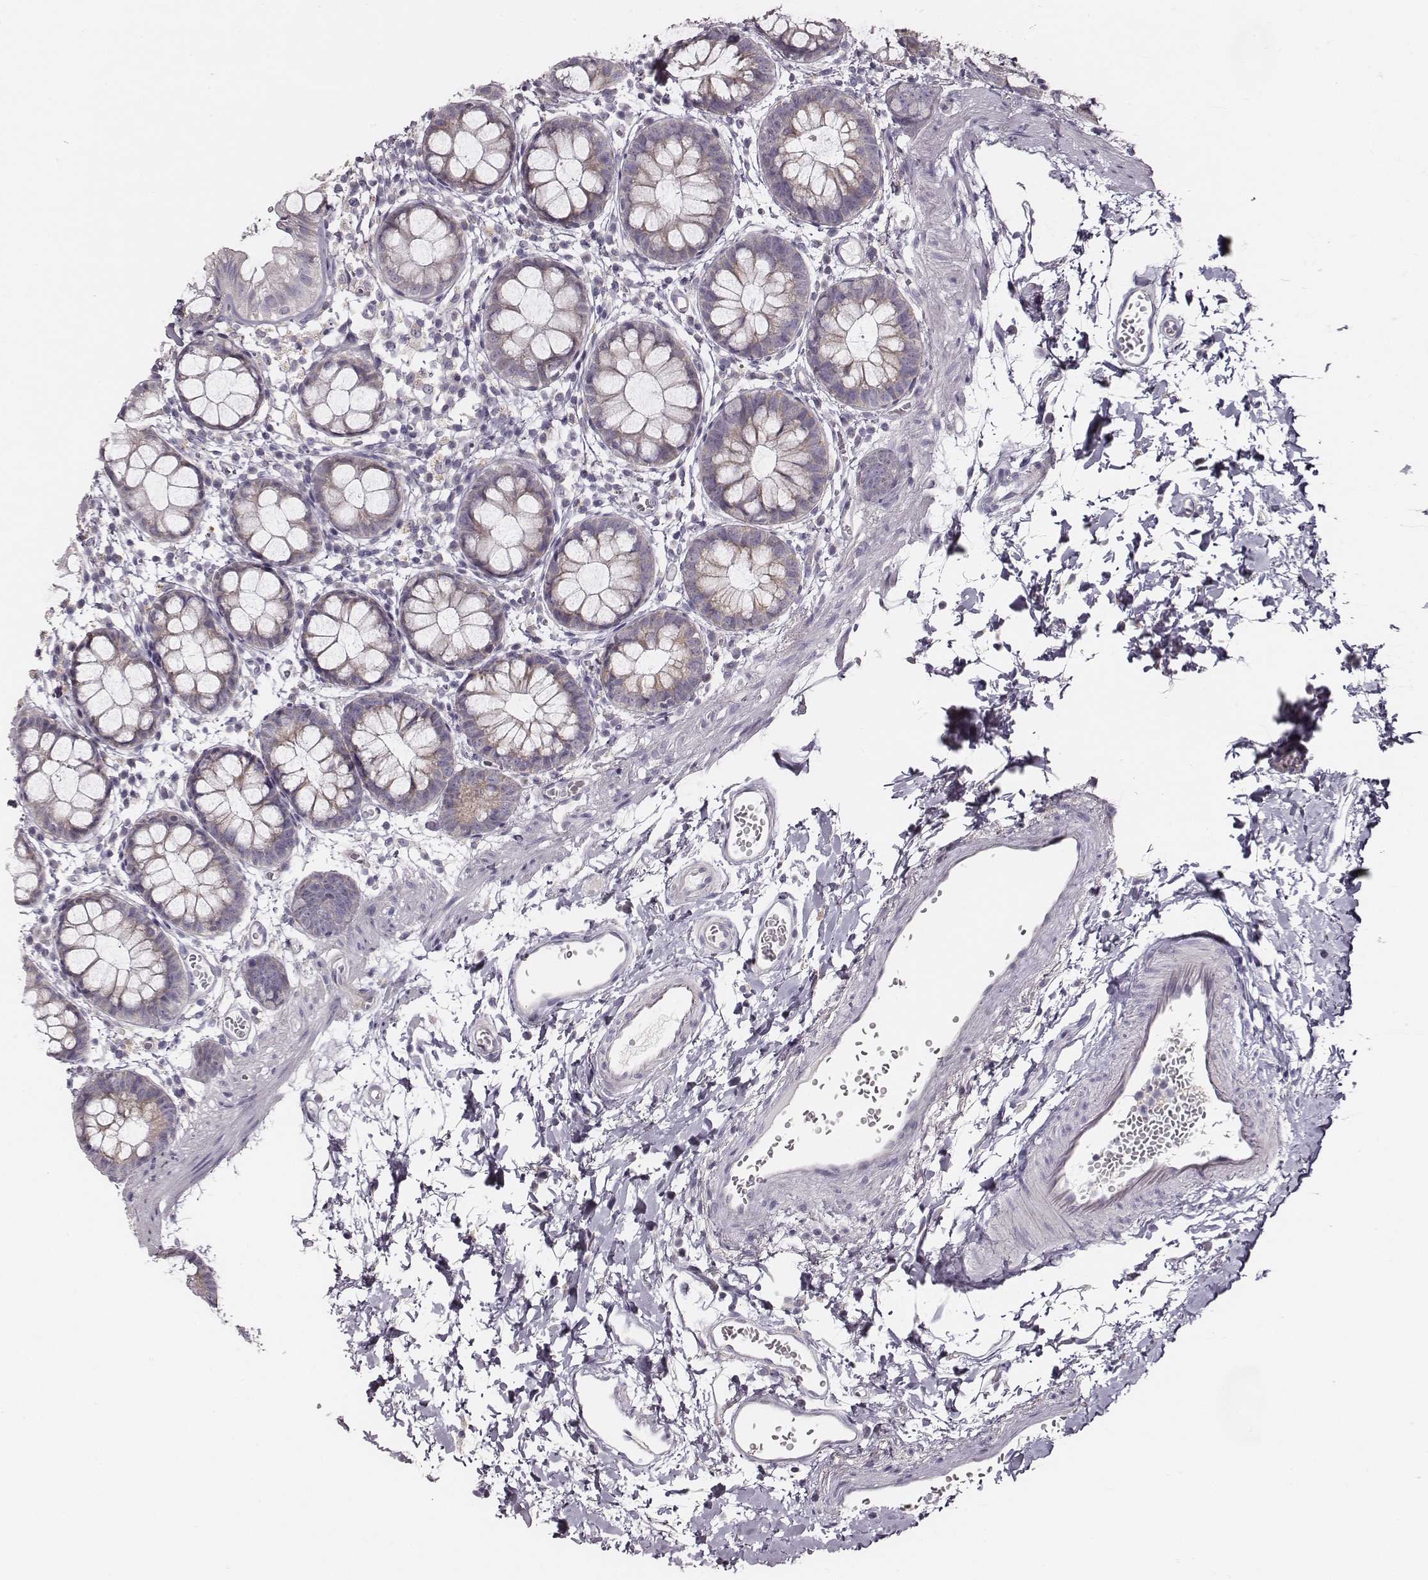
{"staining": {"intensity": "negative", "quantity": "none", "location": "none"}, "tissue": "rectum", "cell_type": "Glandular cells", "image_type": "normal", "snomed": [{"axis": "morphology", "description": "Normal tissue, NOS"}, {"axis": "topography", "description": "Rectum"}], "caption": "Immunohistochemistry of normal rectum reveals no expression in glandular cells. (Brightfield microscopy of DAB immunohistochemistry (IHC) at high magnification).", "gene": "UBL4B", "patient": {"sex": "male", "age": 57}}